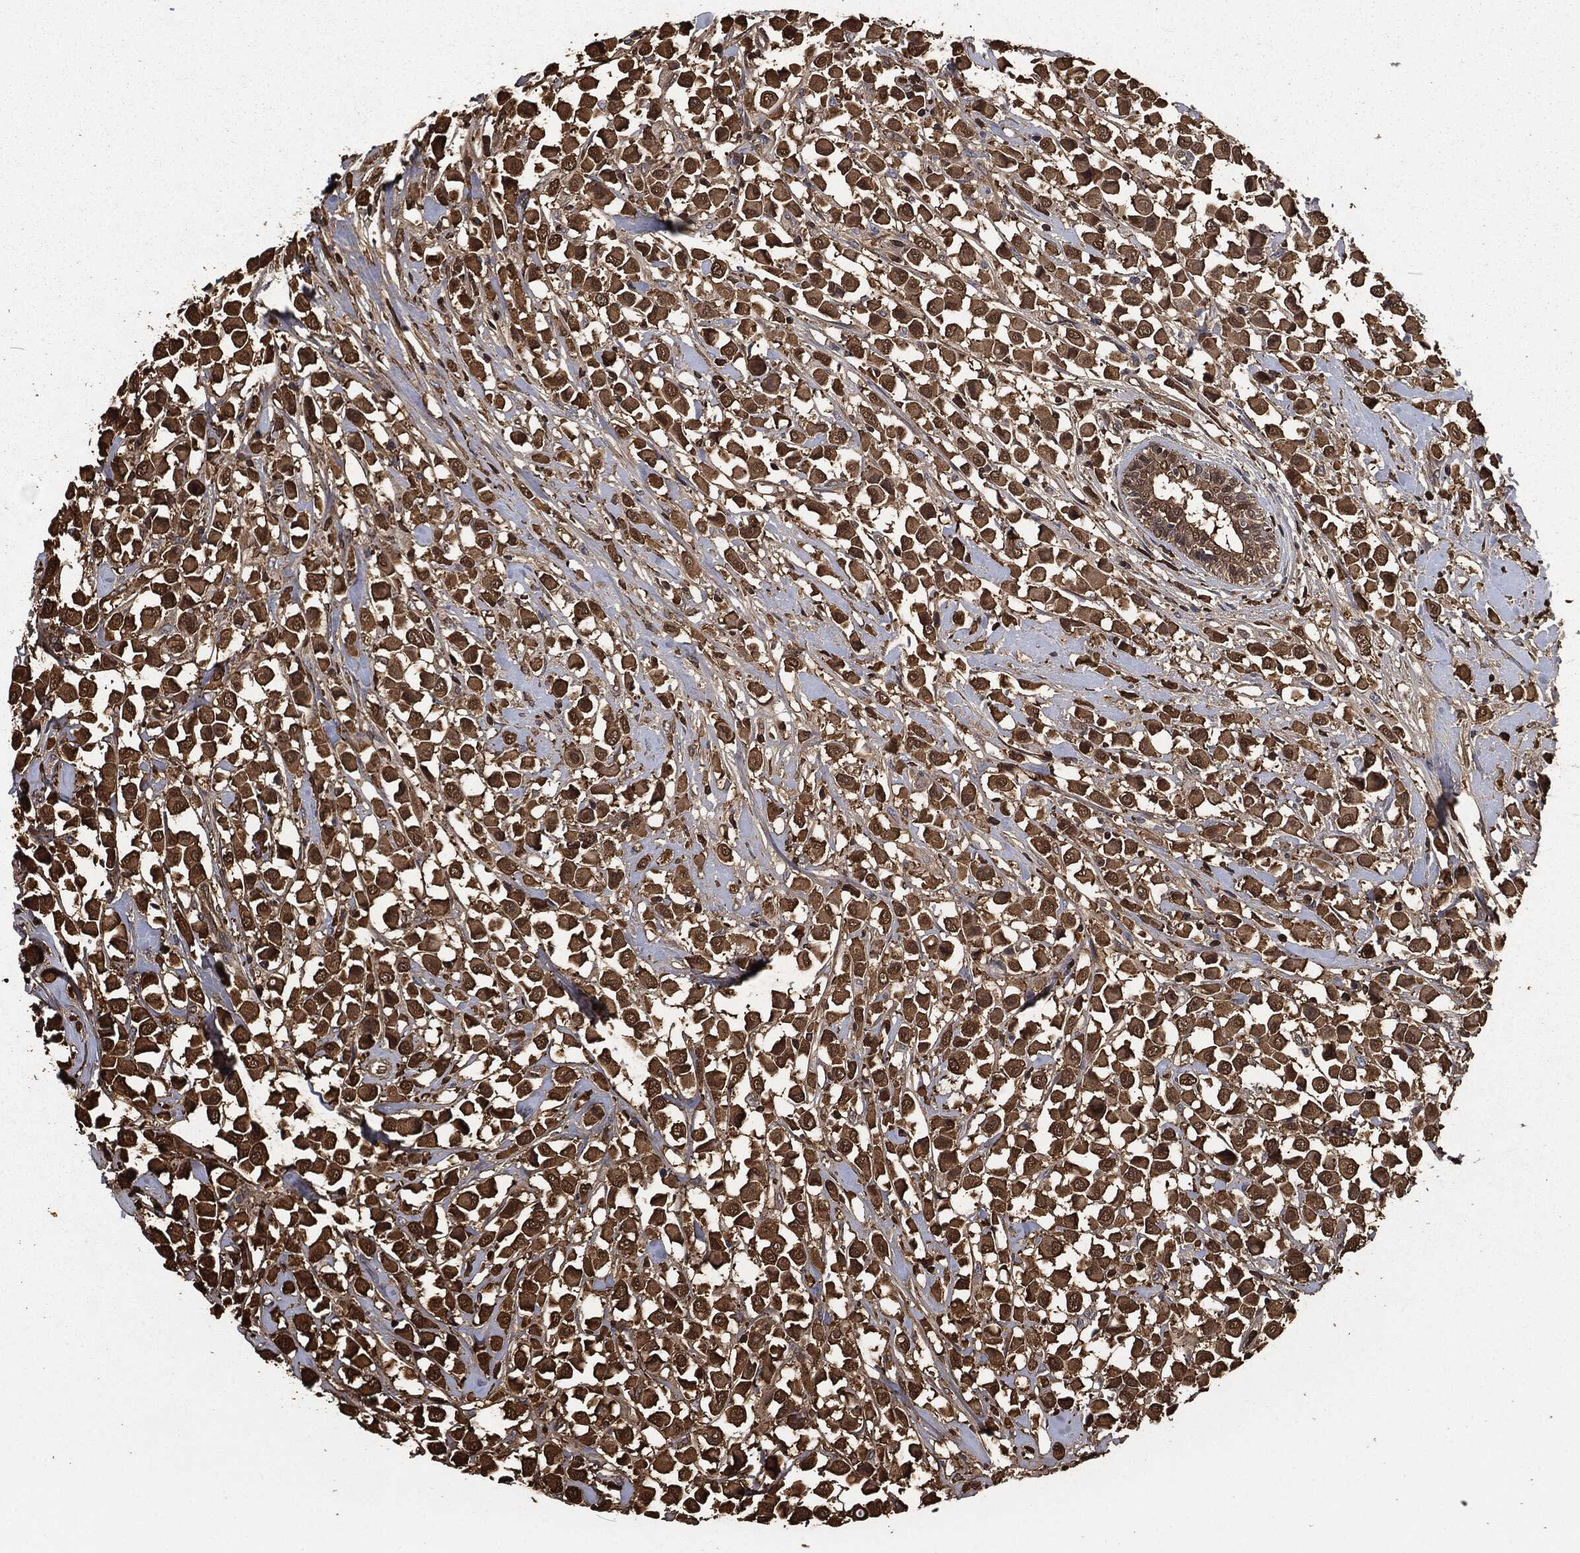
{"staining": {"intensity": "strong", "quantity": ">75%", "location": "cytoplasmic/membranous"}, "tissue": "breast cancer", "cell_type": "Tumor cells", "image_type": "cancer", "snomed": [{"axis": "morphology", "description": "Duct carcinoma"}, {"axis": "topography", "description": "Breast"}], "caption": "A high amount of strong cytoplasmic/membranous positivity is seen in about >75% of tumor cells in breast cancer (invasive ductal carcinoma) tissue.", "gene": "PRDX4", "patient": {"sex": "female", "age": 61}}